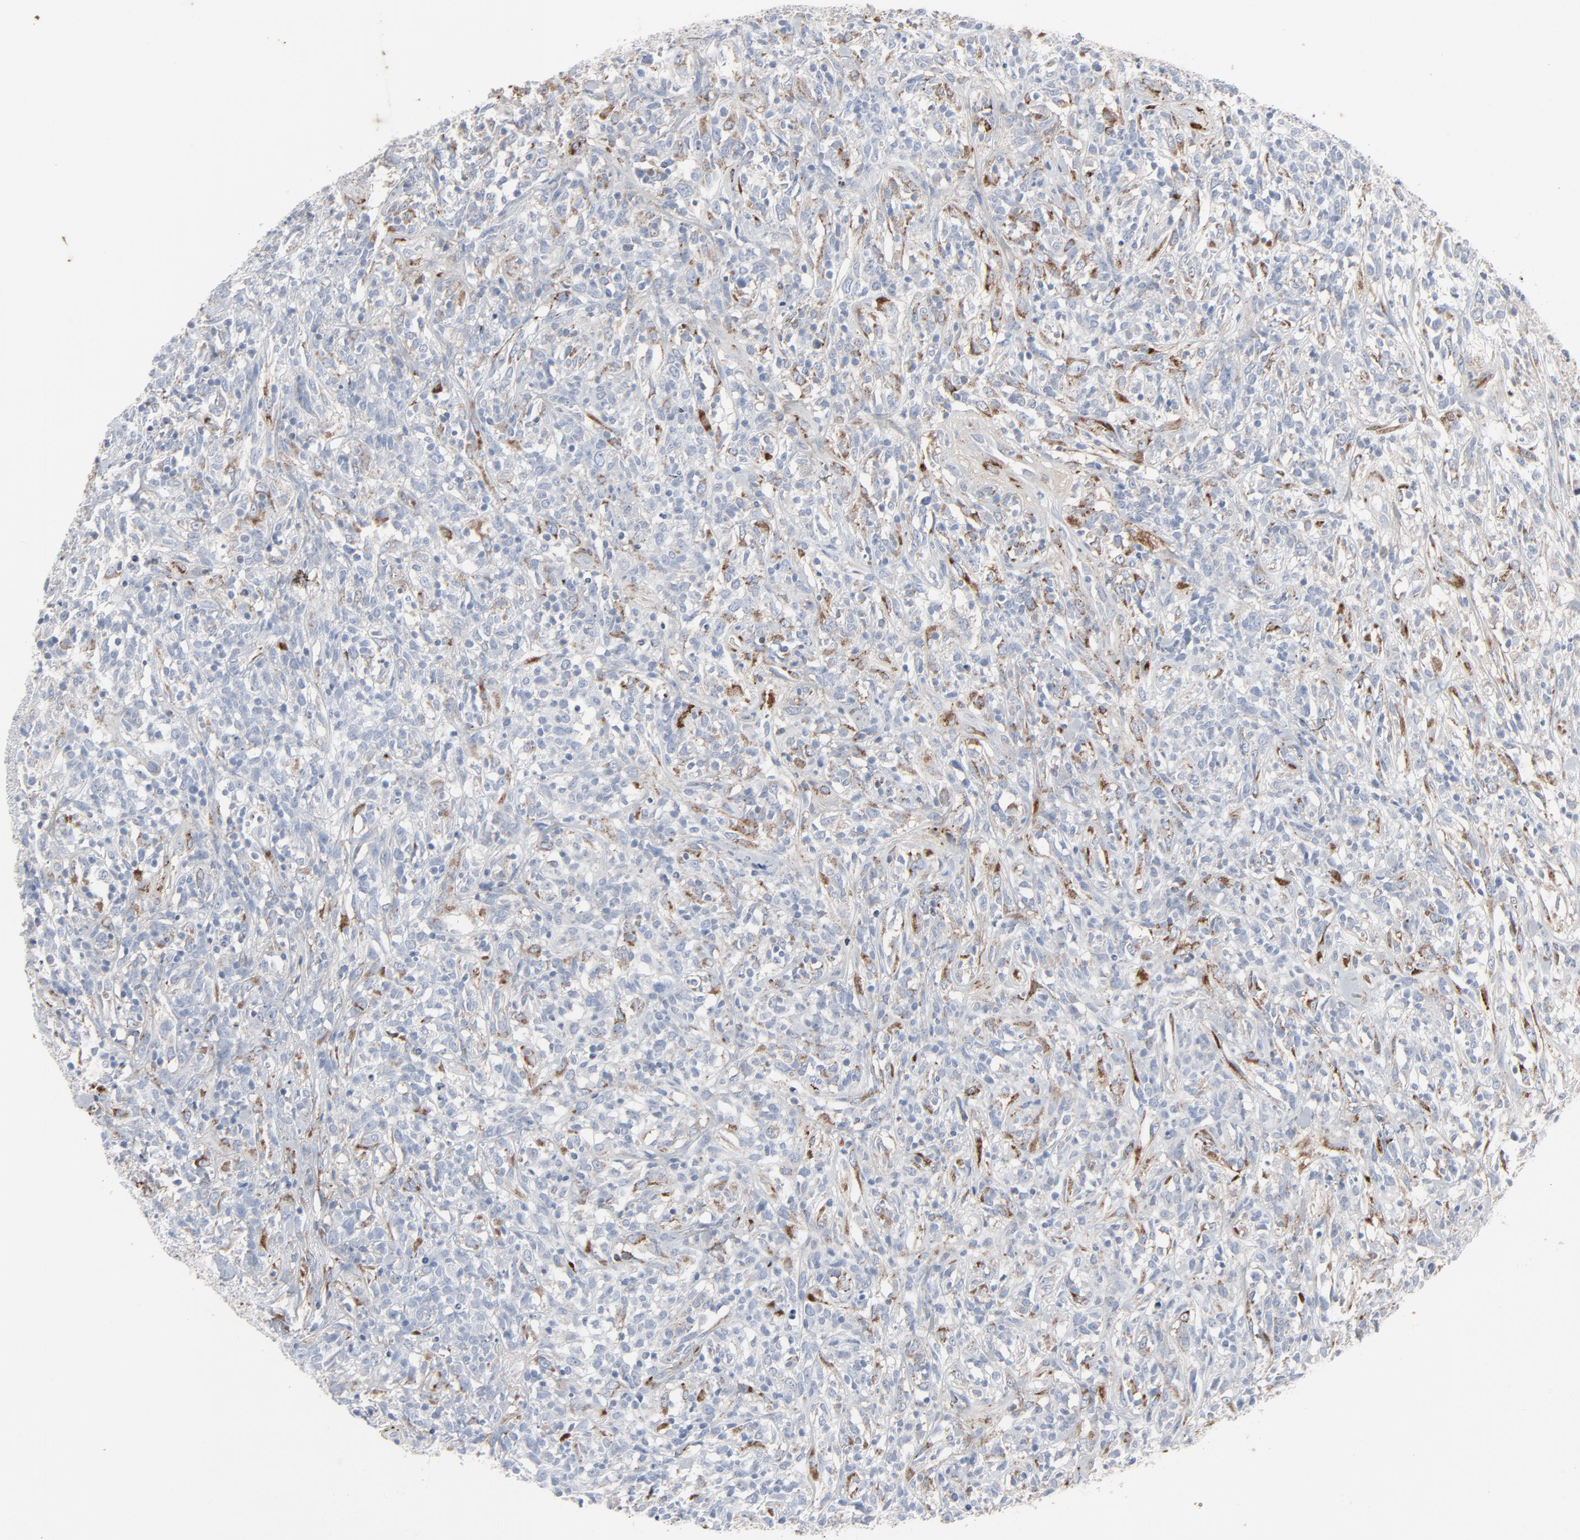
{"staining": {"intensity": "negative", "quantity": "none", "location": "none"}, "tissue": "lymphoma", "cell_type": "Tumor cells", "image_type": "cancer", "snomed": [{"axis": "morphology", "description": "Malignant lymphoma, non-Hodgkin's type, High grade"}, {"axis": "topography", "description": "Lymph node"}], "caption": "IHC of human lymphoma shows no expression in tumor cells.", "gene": "BGN", "patient": {"sex": "female", "age": 73}}